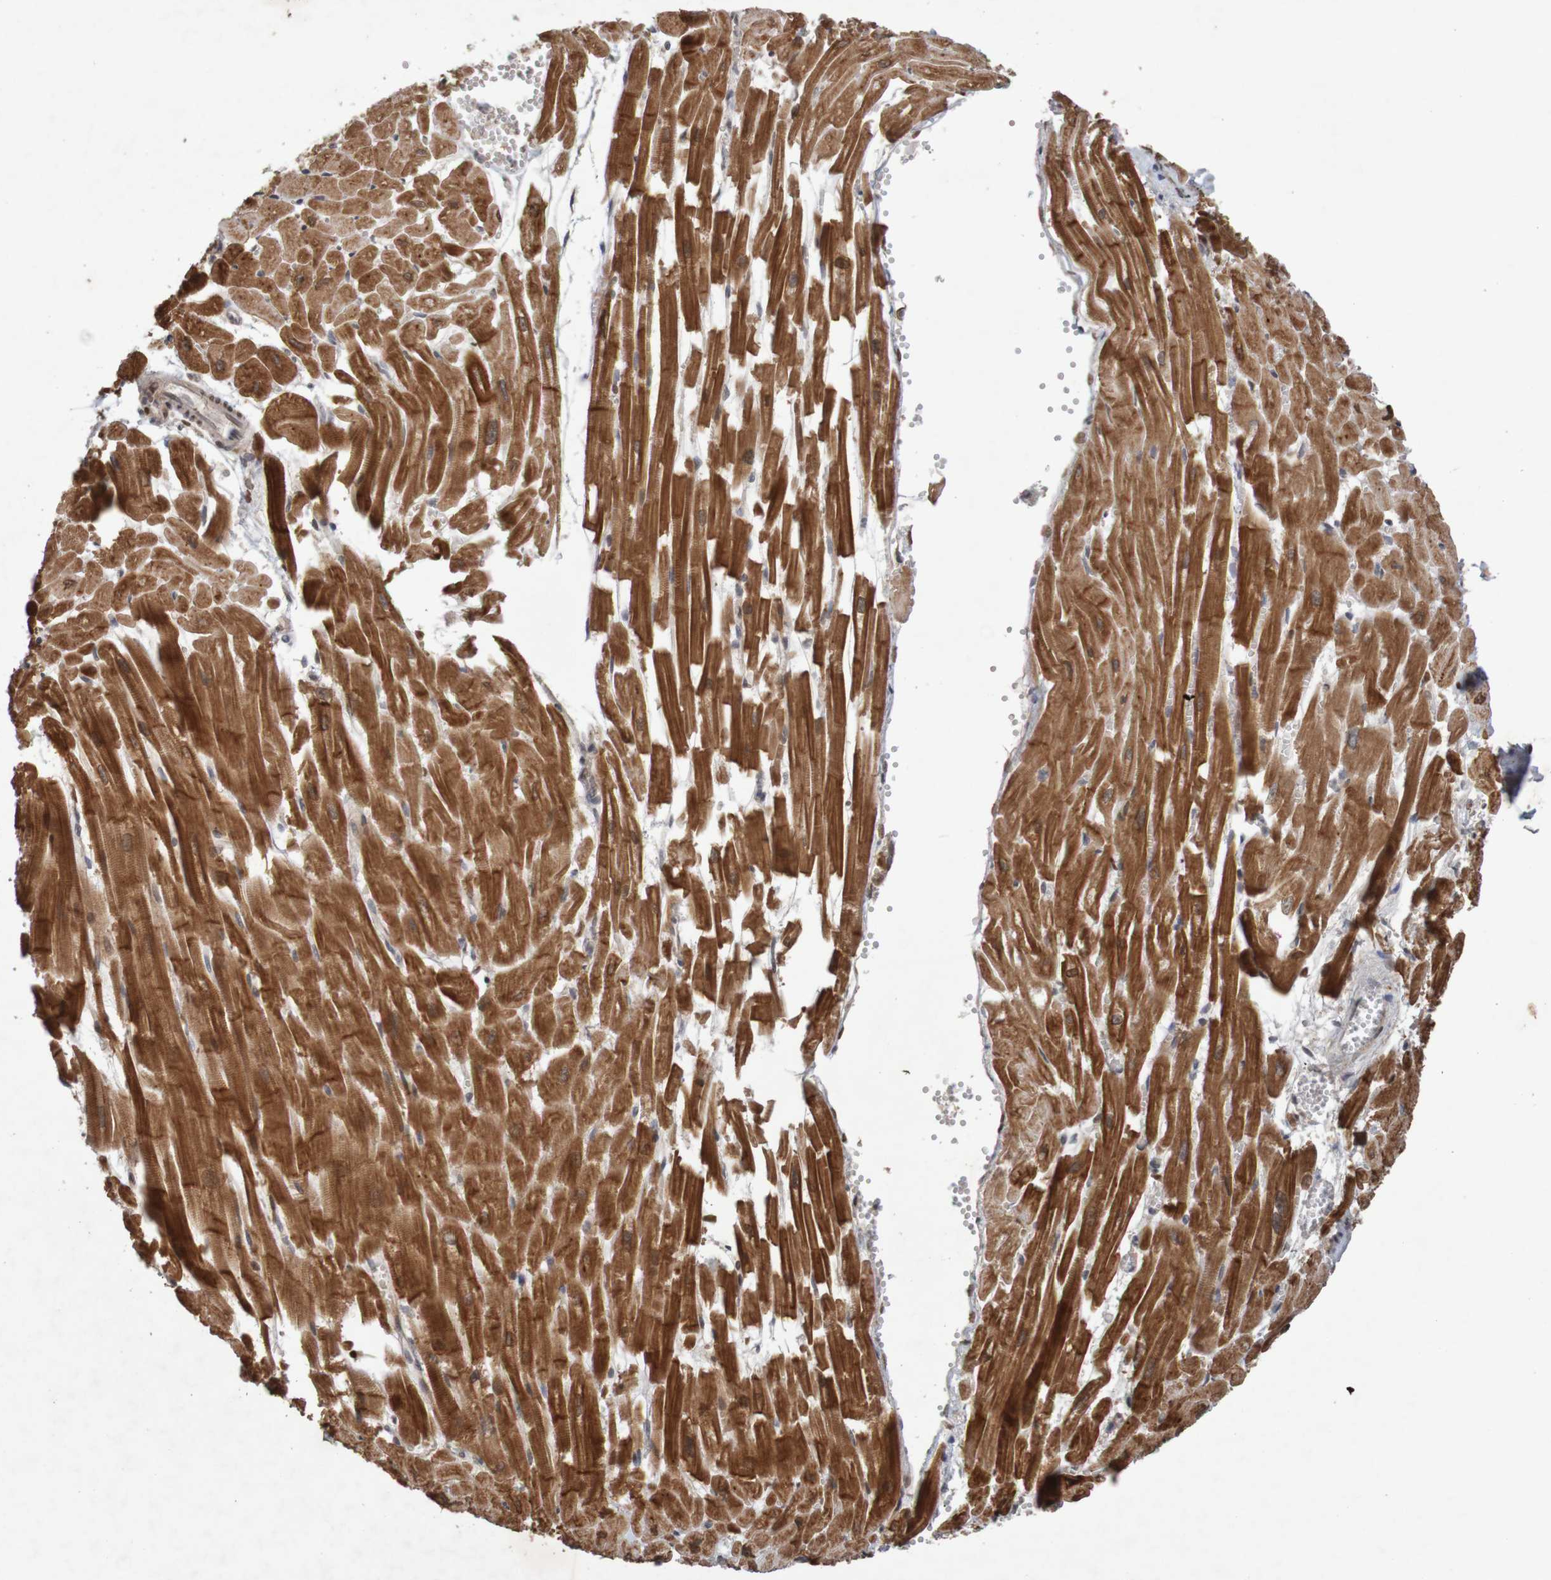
{"staining": {"intensity": "strong", "quantity": ">75%", "location": "cytoplasmic/membranous"}, "tissue": "heart muscle", "cell_type": "Cardiomyocytes", "image_type": "normal", "snomed": [{"axis": "morphology", "description": "Normal tissue, NOS"}, {"axis": "topography", "description": "Heart"}], "caption": "A high-resolution photomicrograph shows immunohistochemistry (IHC) staining of benign heart muscle, which reveals strong cytoplasmic/membranous staining in approximately >75% of cardiomyocytes. (Stains: DAB in brown, nuclei in blue, Microscopy: brightfield microscopy at high magnification).", "gene": "ARHGEF11", "patient": {"sex": "female", "age": 19}}